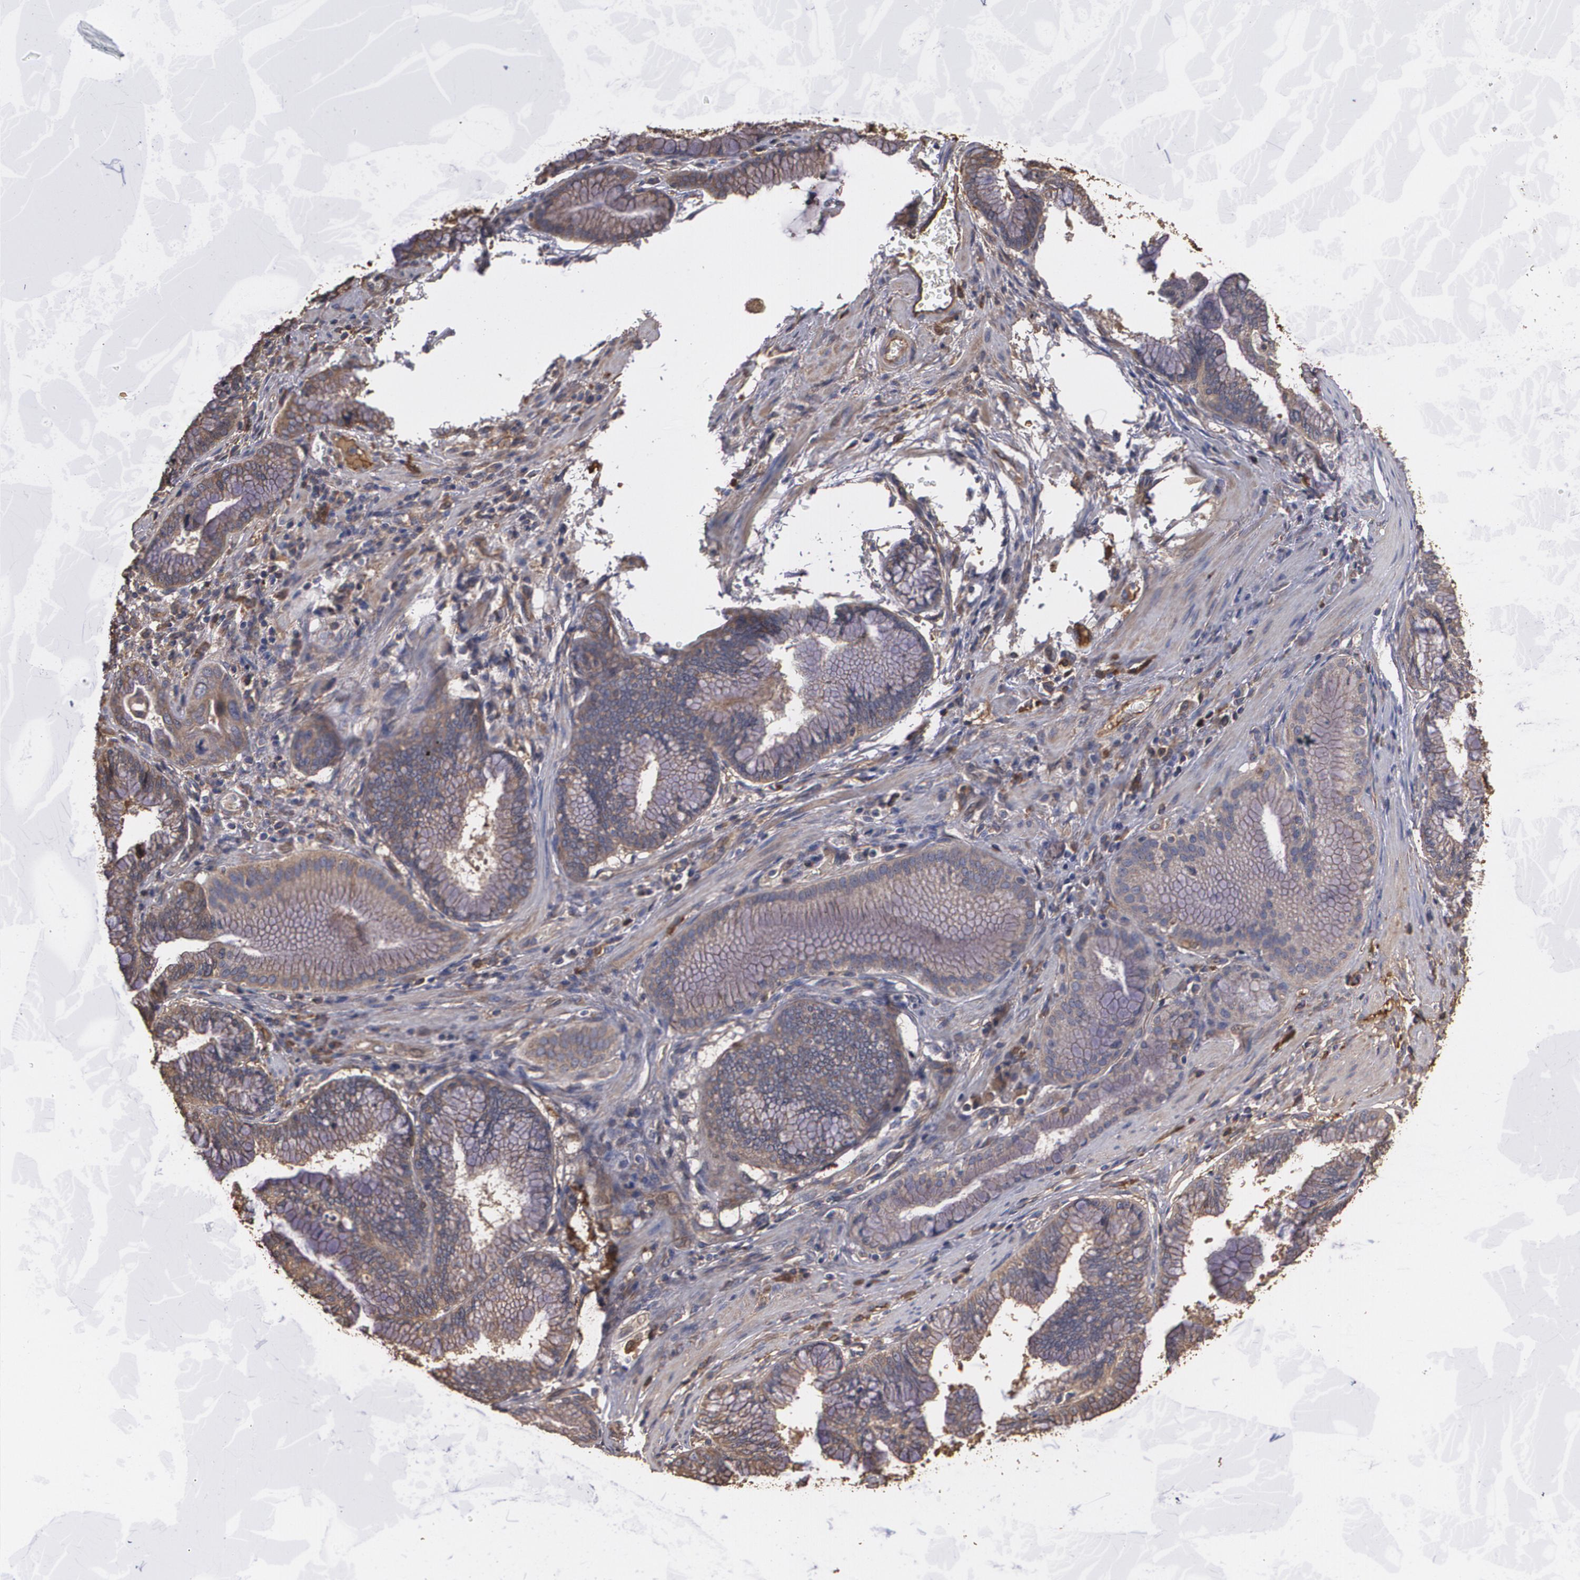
{"staining": {"intensity": "weak", "quantity": ">75%", "location": "cytoplasmic/membranous"}, "tissue": "pancreatic cancer", "cell_type": "Tumor cells", "image_type": "cancer", "snomed": [{"axis": "morphology", "description": "Adenocarcinoma, NOS"}, {"axis": "topography", "description": "Pancreas"}], "caption": "Pancreatic adenocarcinoma stained for a protein (brown) displays weak cytoplasmic/membranous positive positivity in about >75% of tumor cells.", "gene": "PON1", "patient": {"sex": "female", "age": 64}}